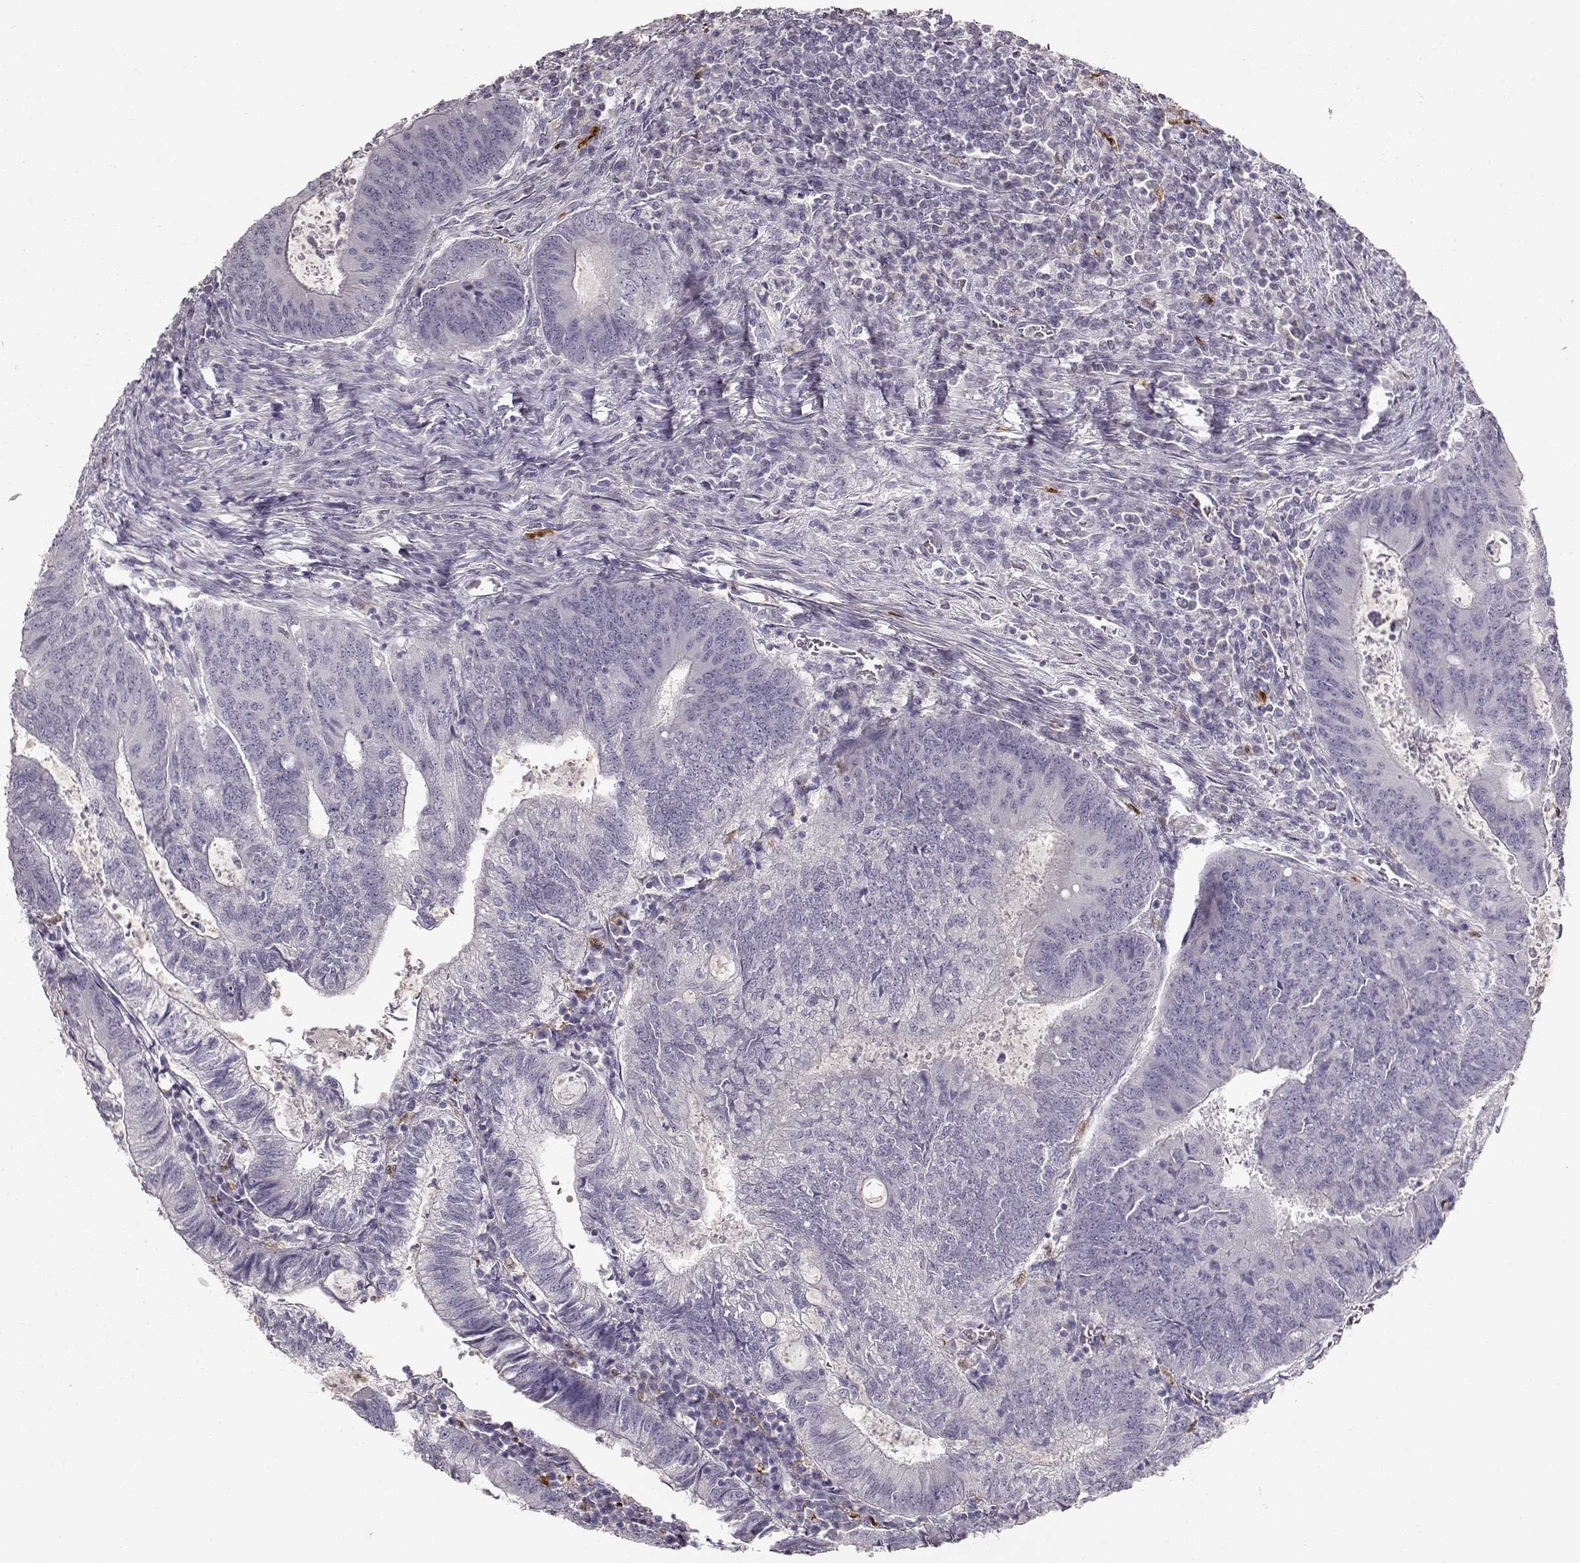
{"staining": {"intensity": "negative", "quantity": "none", "location": "none"}, "tissue": "colorectal cancer", "cell_type": "Tumor cells", "image_type": "cancer", "snomed": [{"axis": "morphology", "description": "Adenocarcinoma, NOS"}, {"axis": "topography", "description": "Colon"}], "caption": "Micrograph shows no protein positivity in tumor cells of colorectal cancer (adenocarcinoma) tissue.", "gene": "S100B", "patient": {"sex": "male", "age": 67}}